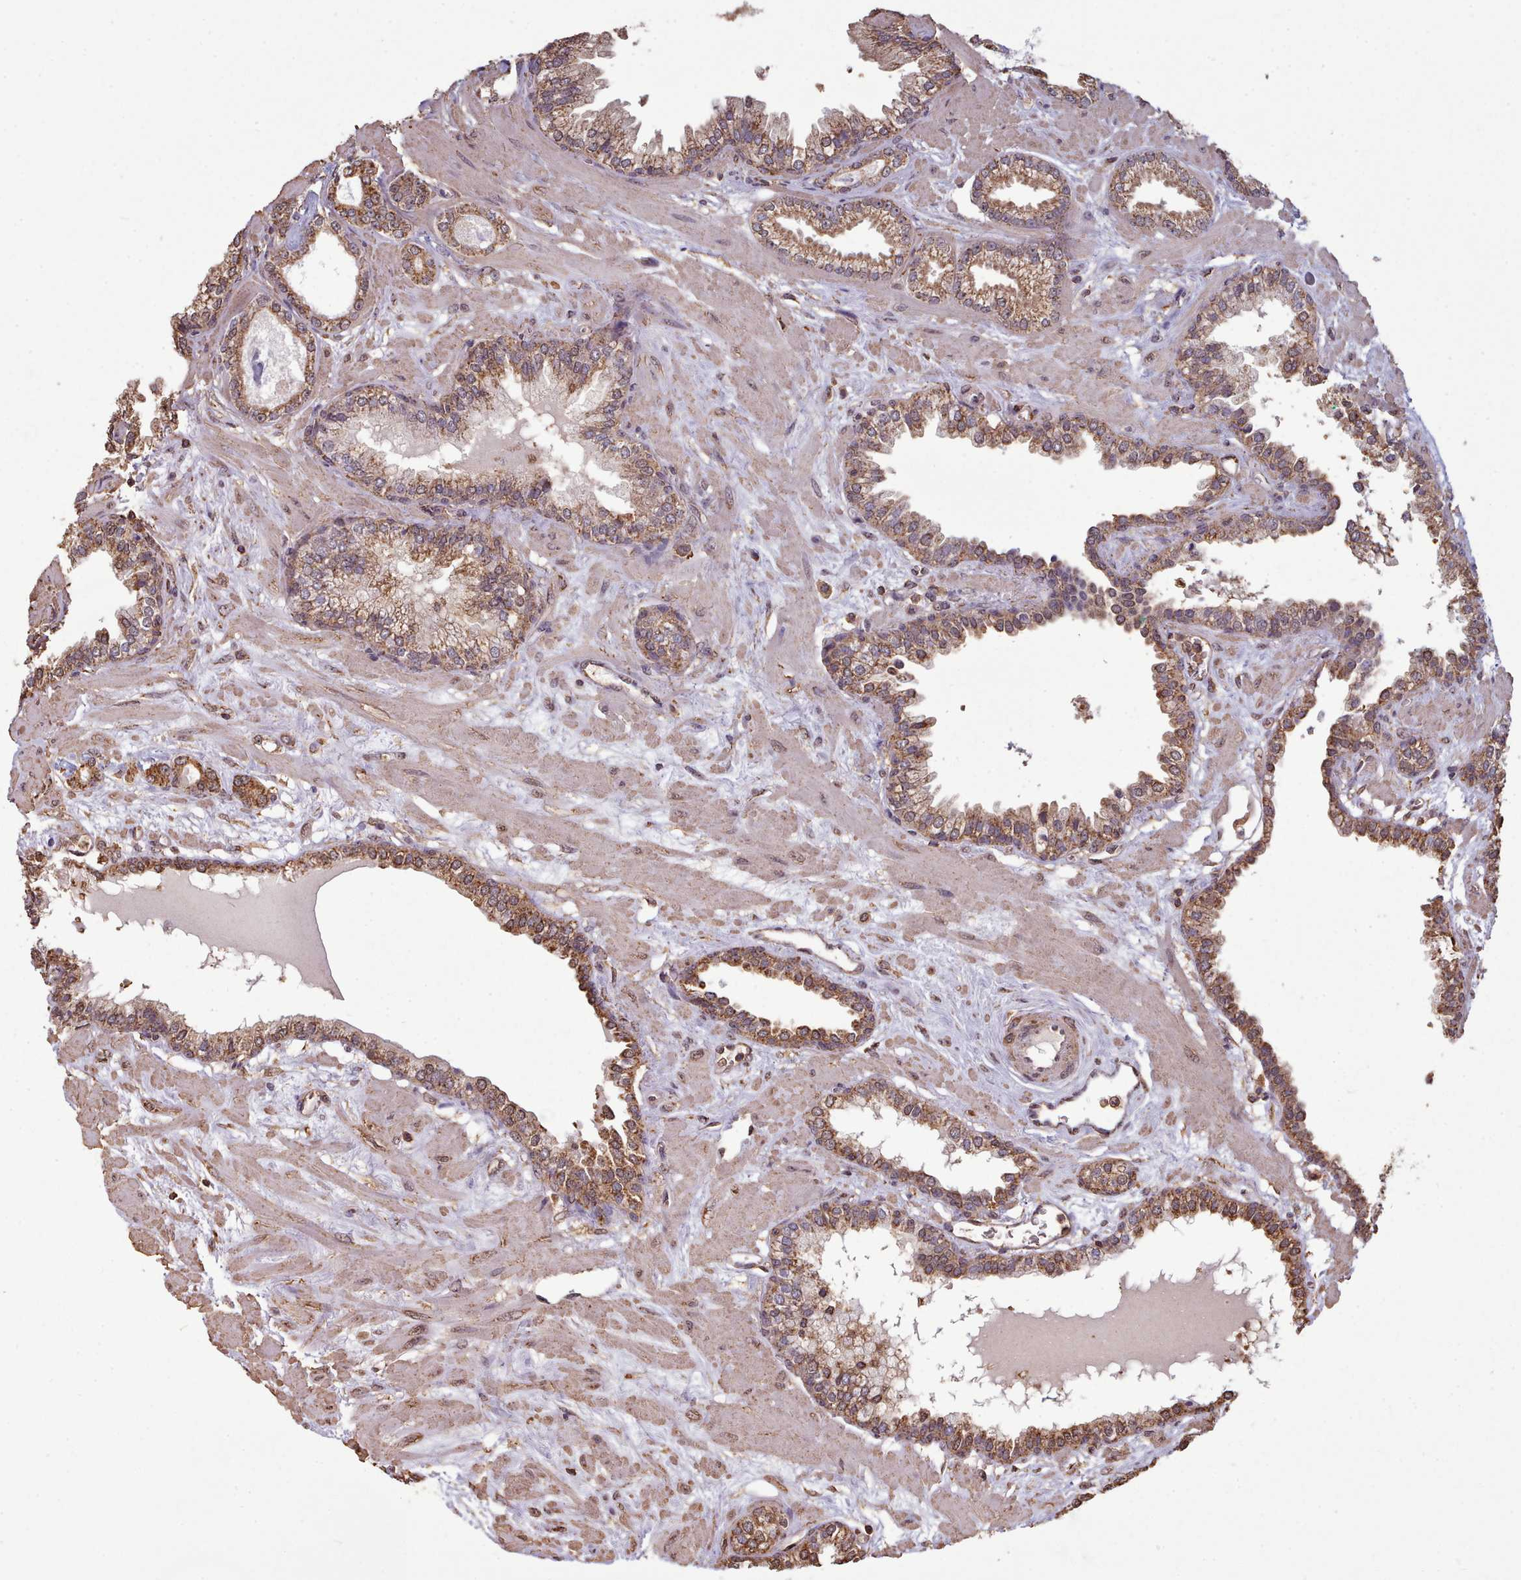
{"staining": {"intensity": "moderate", "quantity": ">75%", "location": "cytoplasmic/membranous,nuclear"}, "tissue": "prostate cancer", "cell_type": "Tumor cells", "image_type": "cancer", "snomed": [{"axis": "morphology", "description": "Adenocarcinoma, Low grade"}, {"axis": "topography", "description": "Prostate"}], "caption": "Immunohistochemical staining of low-grade adenocarcinoma (prostate) exhibits medium levels of moderate cytoplasmic/membranous and nuclear protein expression in approximately >75% of tumor cells.", "gene": "METRN", "patient": {"sex": "male", "age": 60}}